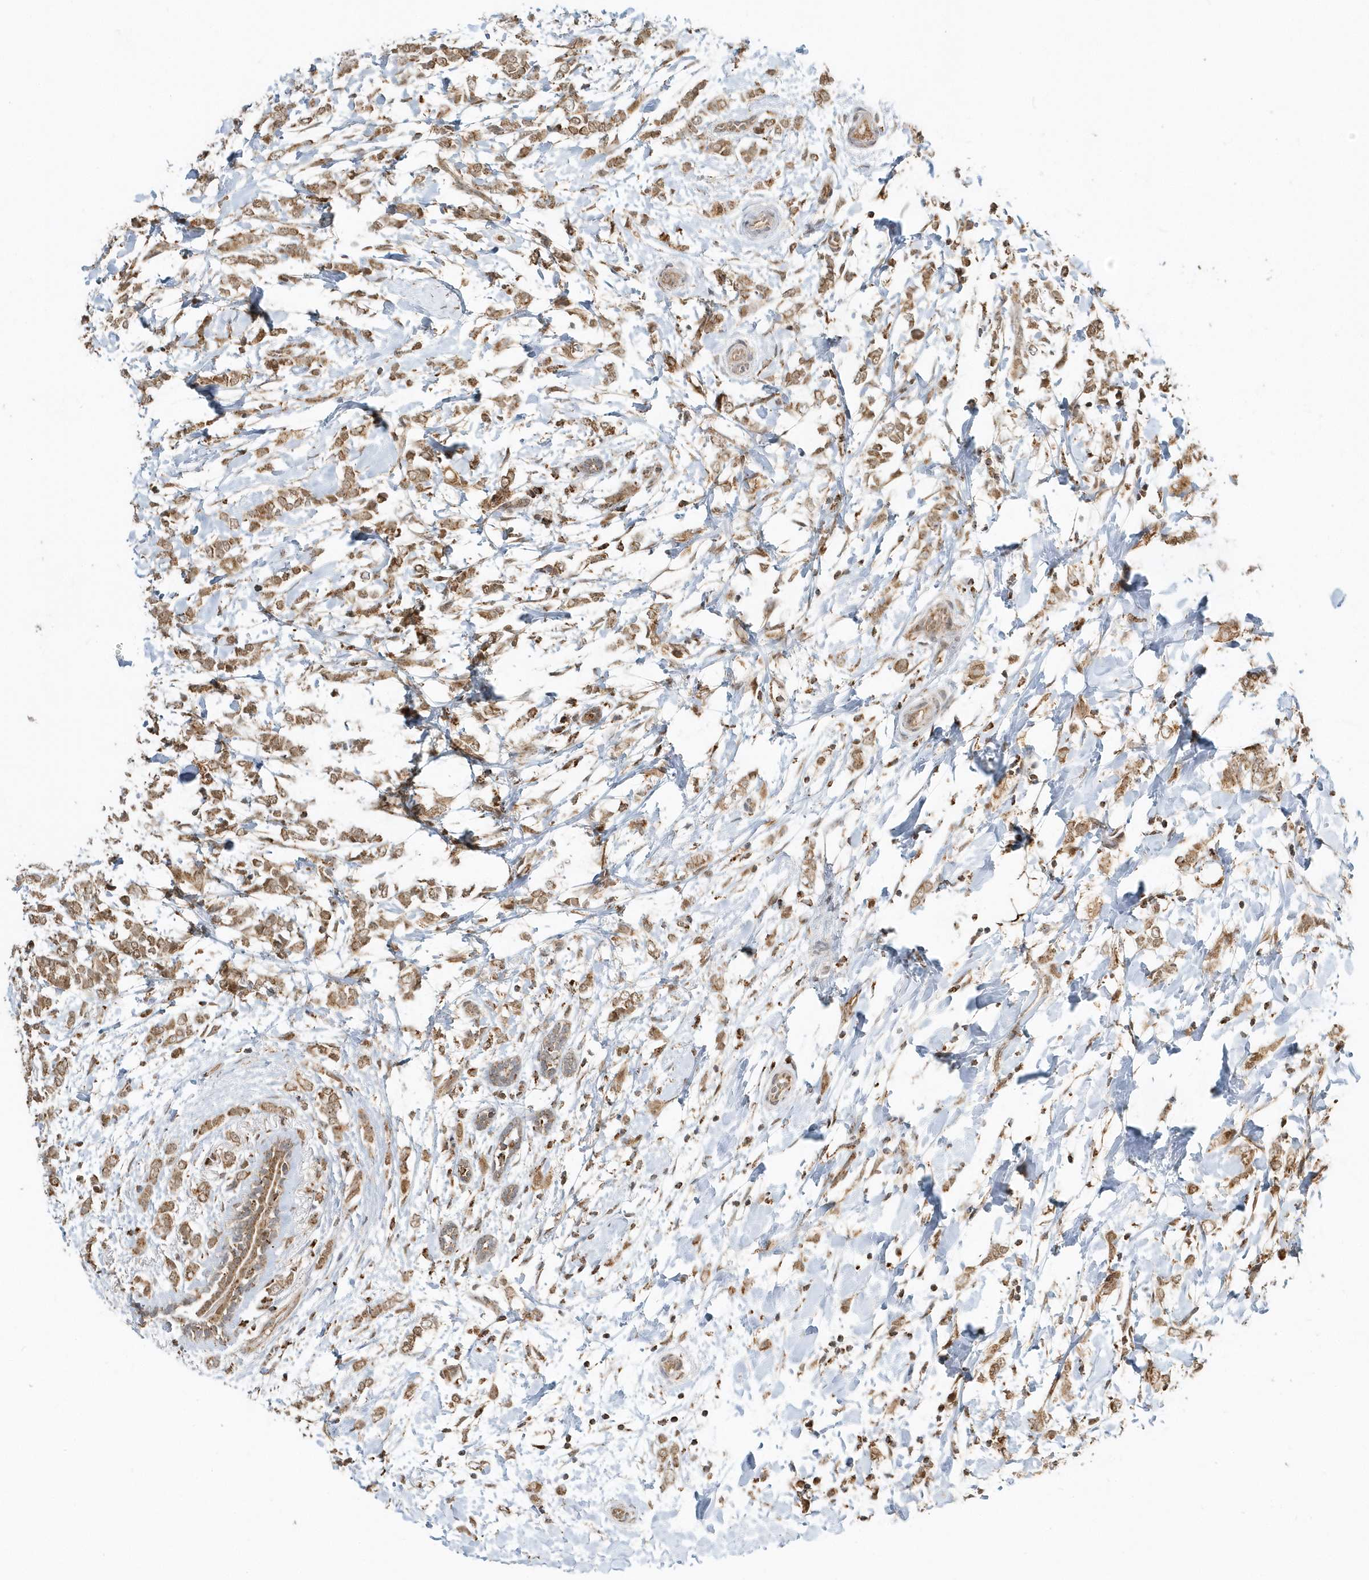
{"staining": {"intensity": "moderate", "quantity": ">75%", "location": "cytoplasmic/membranous"}, "tissue": "breast cancer", "cell_type": "Tumor cells", "image_type": "cancer", "snomed": [{"axis": "morphology", "description": "Normal tissue, NOS"}, {"axis": "morphology", "description": "Lobular carcinoma"}, {"axis": "topography", "description": "Breast"}], "caption": "An IHC micrograph of neoplastic tissue is shown. Protein staining in brown highlights moderate cytoplasmic/membranous positivity in breast cancer (lobular carcinoma) within tumor cells.", "gene": "PSMD6", "patient": {"sex": "female", "age": 47}}